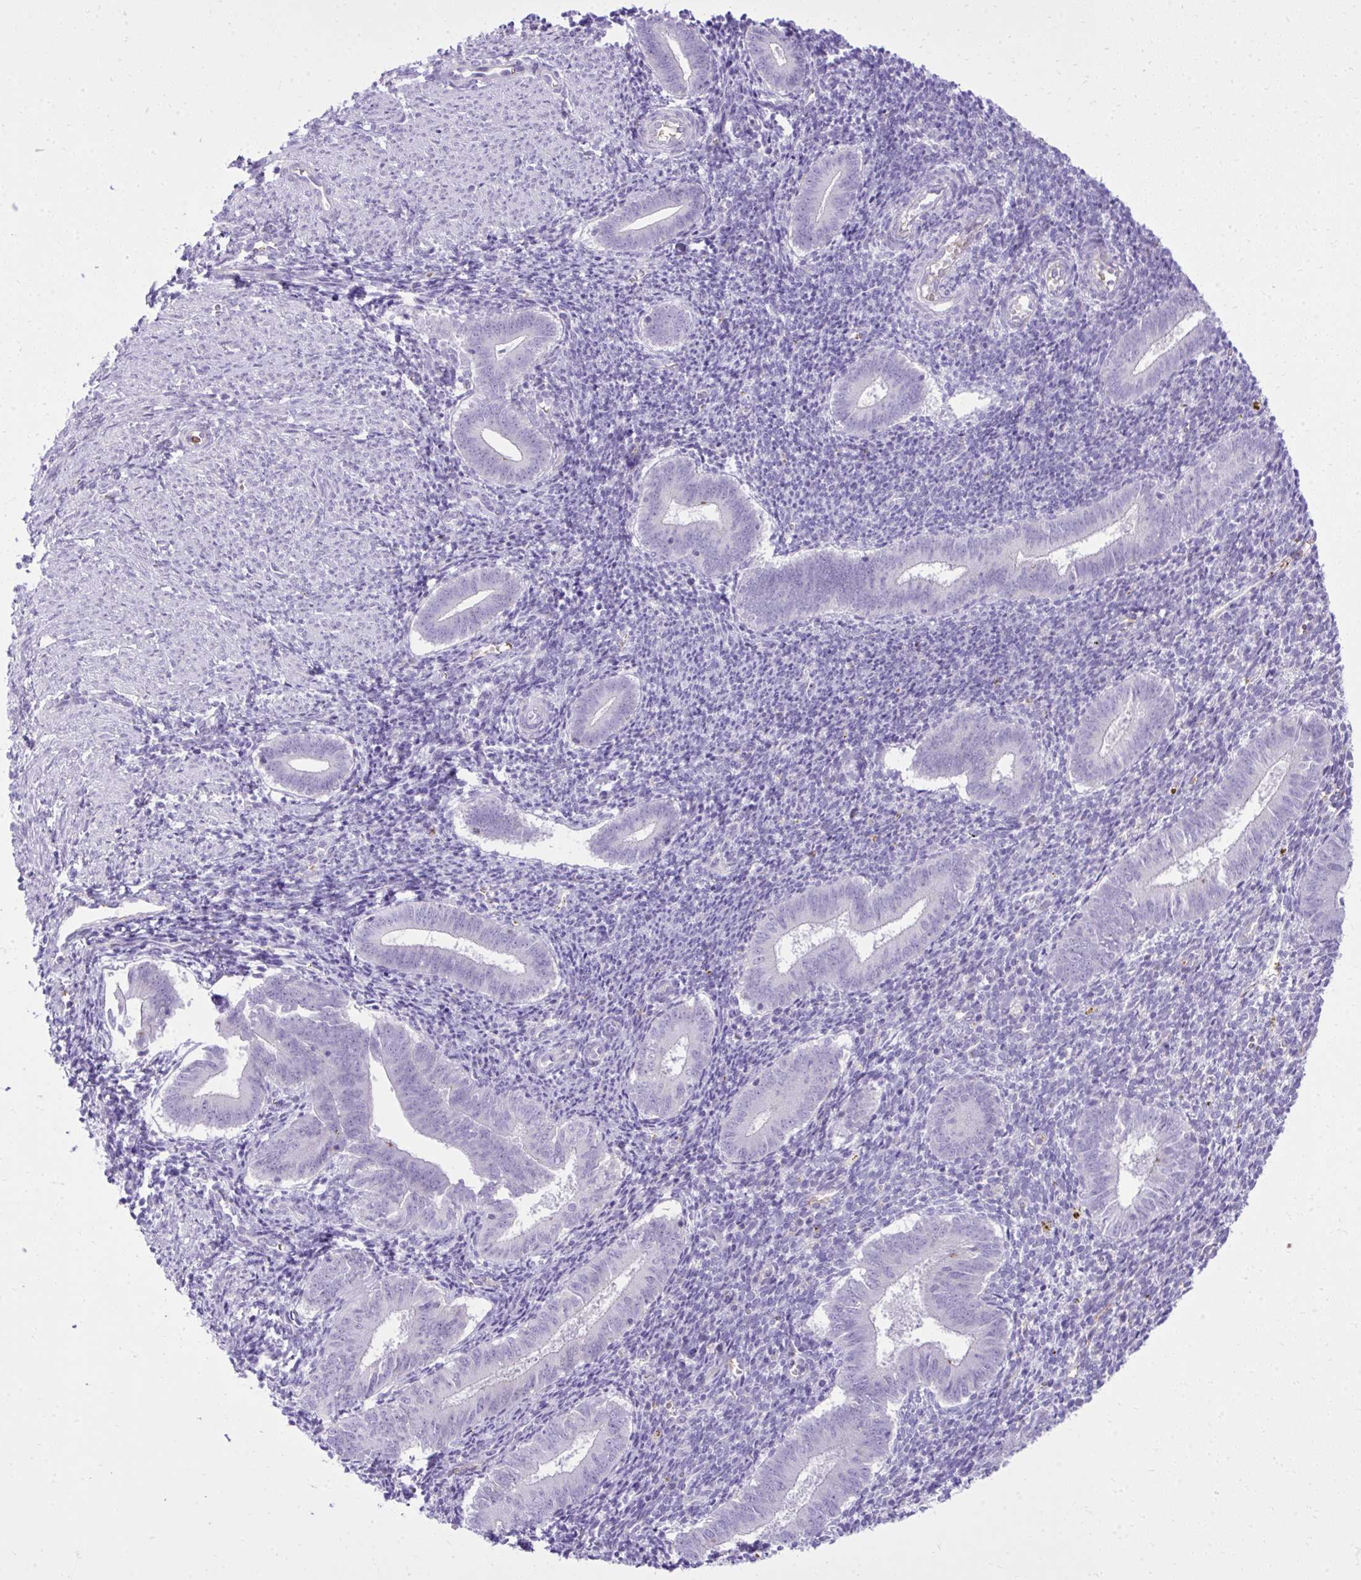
{"staining": {"intensity": "negative", "quantity": "none", "location": "none"}, "tissue": "endometrium", "cell_type": "Cells in endometrial stroma", "image_type": "normal", "snomed": [{"axis": "morphology", "description": "Normal tissue, NOS"}, {"axis": "topography", "description": "Endometrium"}], "caption": "Histopathology image shows no significant protein staining in cells in endometrial stroma of normal endometrium.", "gene": "PITPNM3", "patient": {"sex": "female", "age": 25}}